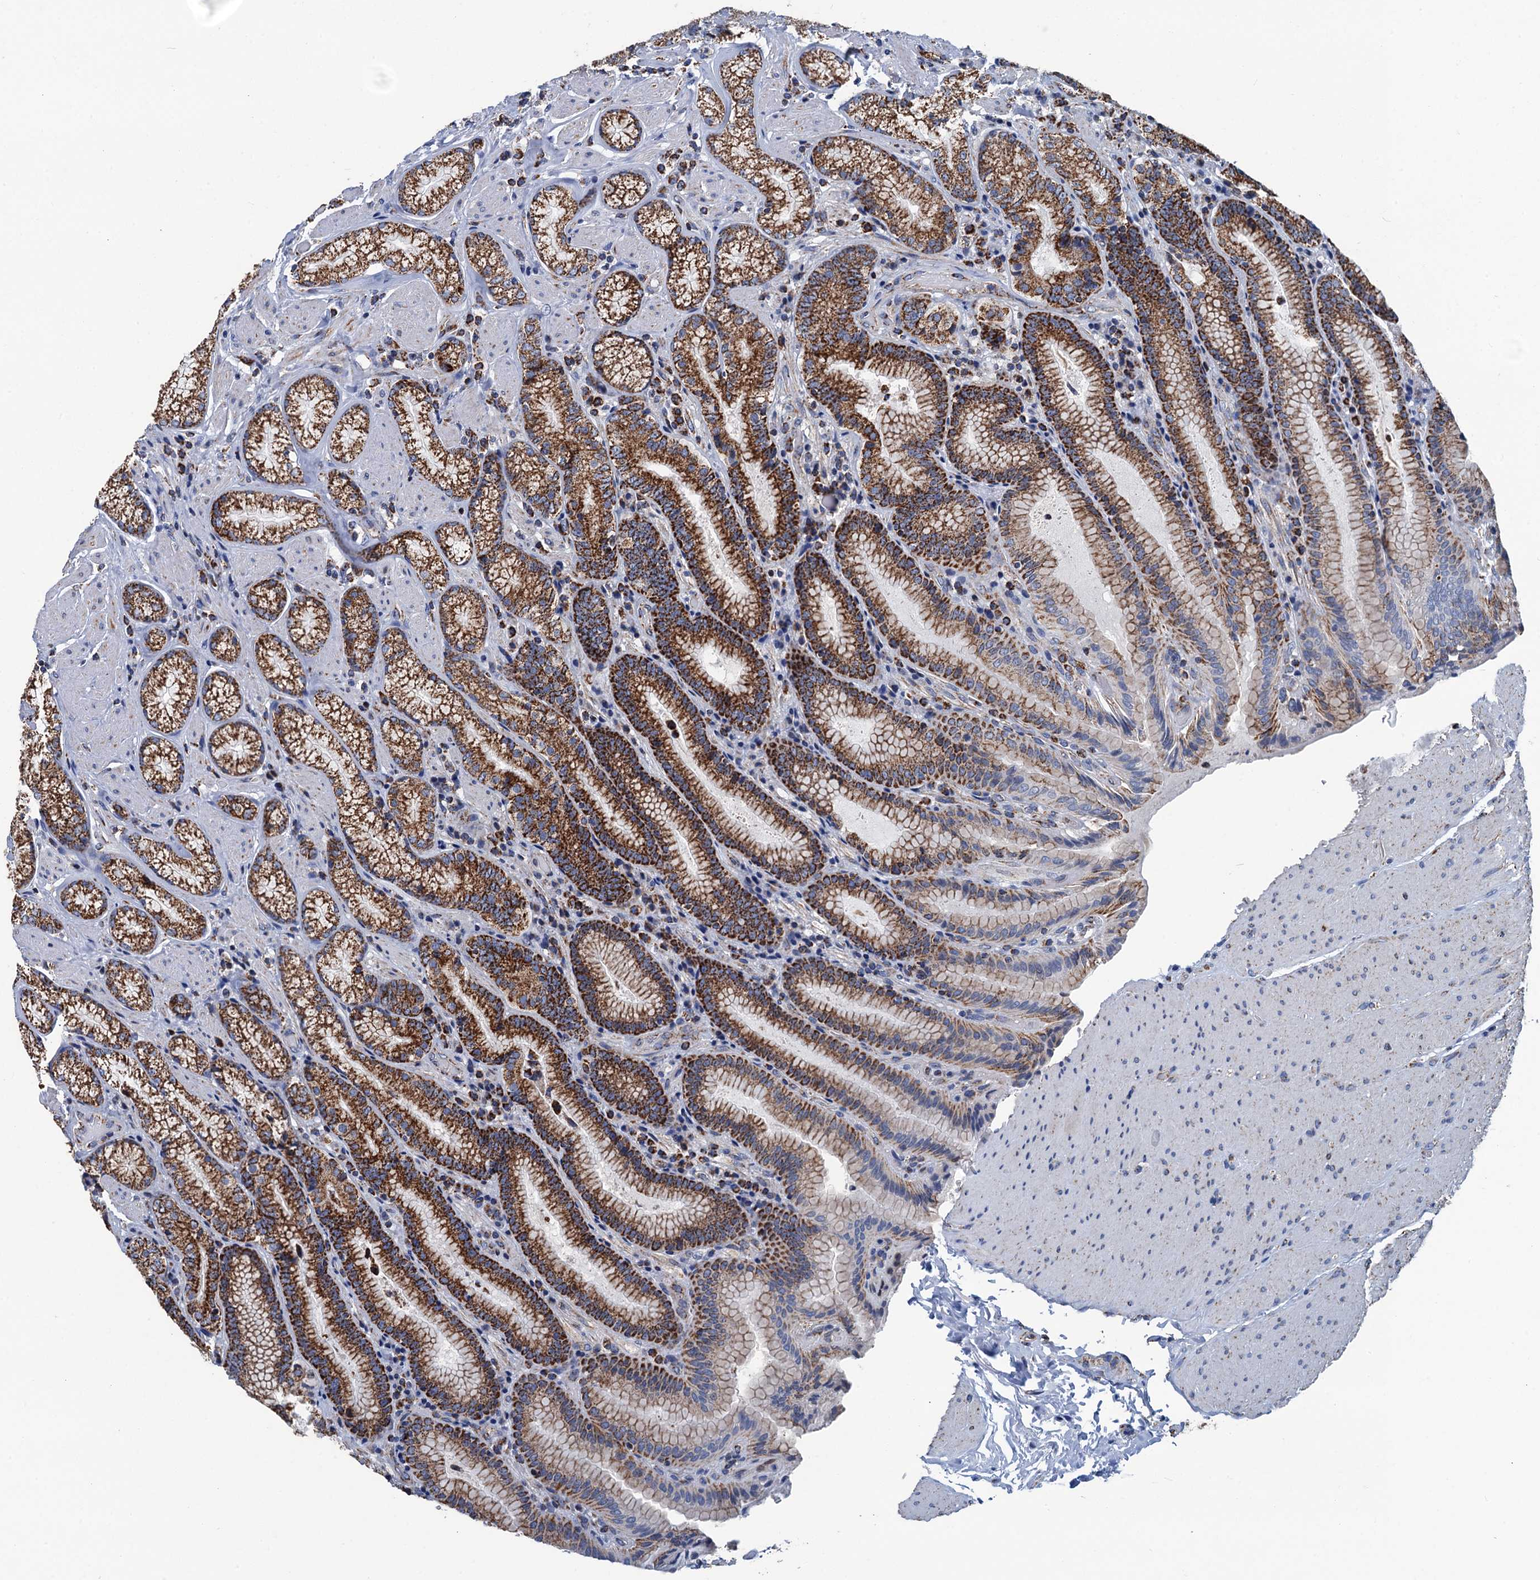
{"staining": {"intensity": "strong", "quantity": ">75%", "location": "cytoplasmic/membranous"}, "tissue": "stomach", "cell_type": "Glandular cells", "image_type": "normal", "snomed": [{"axis": "morphology", "description": "Normal tissue, NOS"}, {"axis": "topography", "description": "Stomach, upper"}, {"axis": "topography", "description": "Stomach, lower"}], "caption": "Strong cytoplasmic/membranous staining for a protein is present in about >75% of glandular cells of normal stomach using IHC.", "gene": "IVD", "patient": {"sex": "female", "age": 76}}